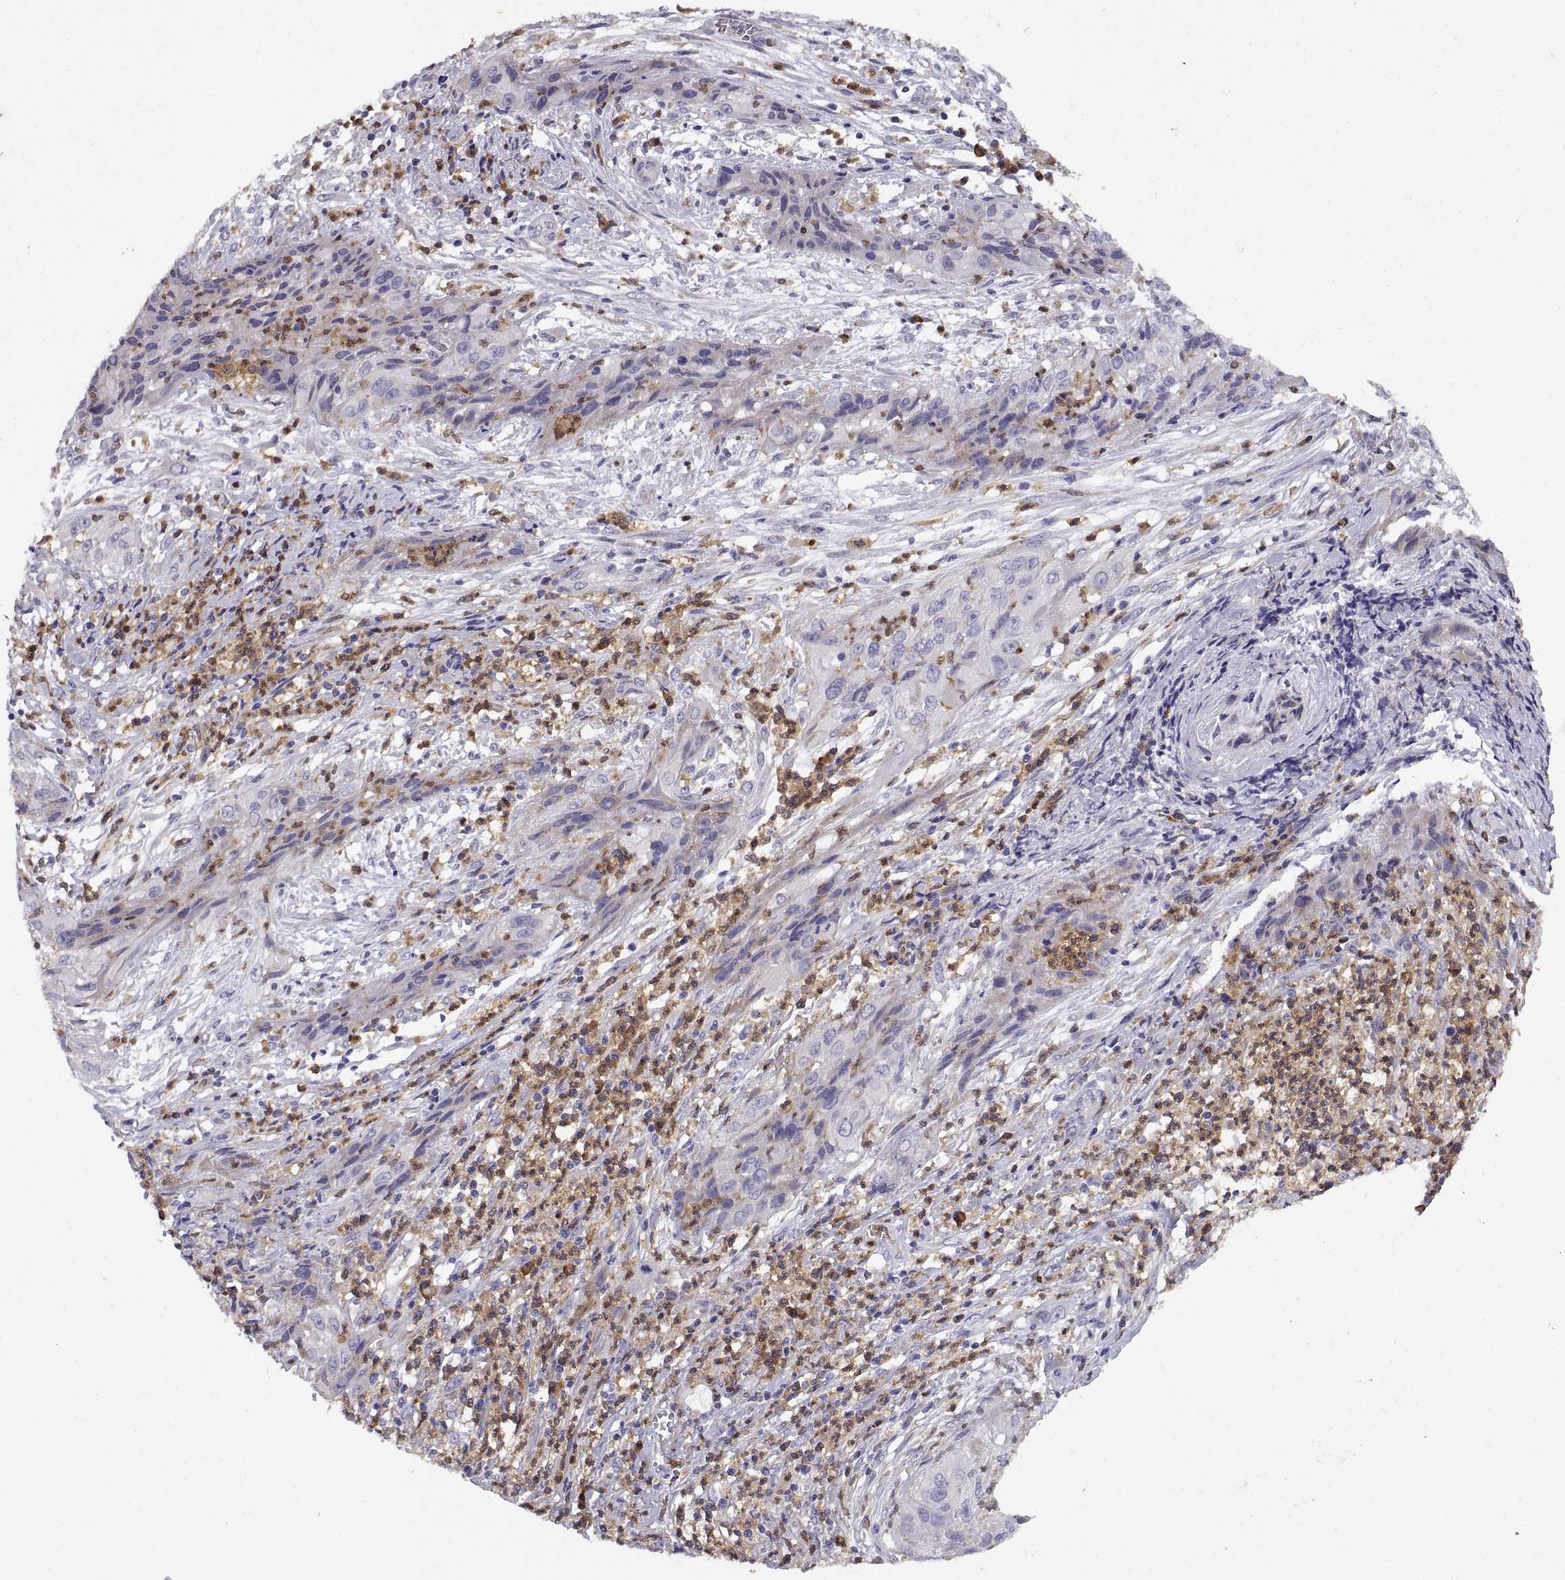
{"staining": {"intensity": "negative", "quantity": "none", "location": "none"}, "tissue": "cervical cancer", "cell_type": "Tumor cells", "image_type": "cancer", "snomed": [{"axis": "morphology", "description": "Squamous cell carcinoma, NOS"}, {"axis": "topography", "description": "Cervix"}], "caption": "Immunohistochemical staining of human squamous cell carcinoma (cervical) demonstrates no significant expression in tumor cells. Brightfield microscopy of immunohistochemistry (IHC) stained with DAB (3,3'-diaminobenzidine) (brown) and hematoxylin (blue), captured at high magnification.", "gene": "DOK3", "patient": {"sex": "female", "age": 32}}